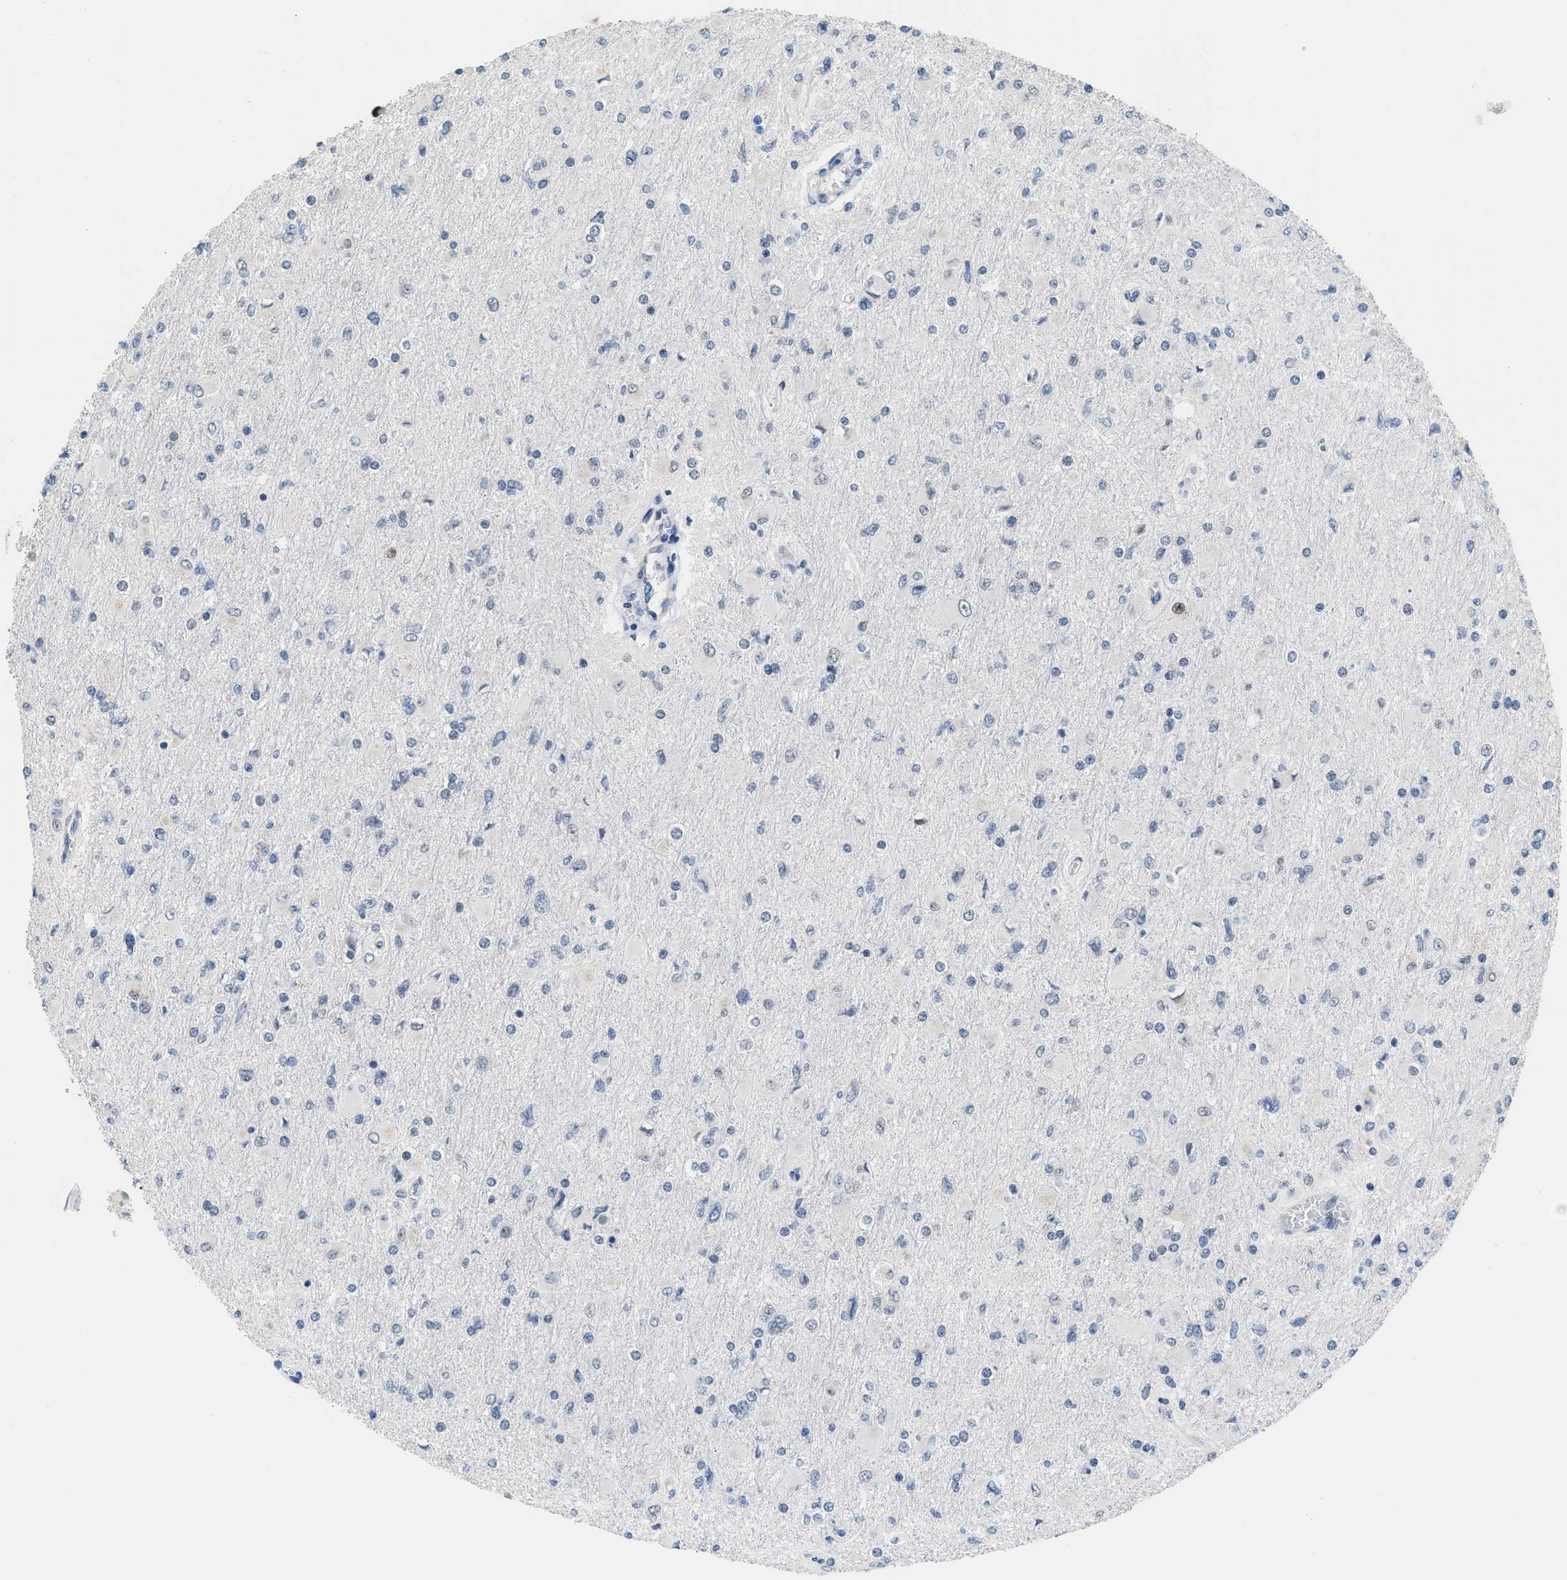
{"staining": {"intensity": "negative", "quantity": "none", "location": "none"}, "tissue": "glioma", "cell_type": "Tumor cells", "image_type": "cancer", "snomed": [{"axis": "morphology", "description": "Glioma, malignant, High grade"}, {"axis": "topography", "description": "Cerebral cortex"}], "caption": "DAB (3,3'-diaminobenzidine) immunohistochemical staining of human glioma shows no significant positivity in tumor cells.", "gene": "TERF2IP", "patient": {"sex": "female", "age": 36}}